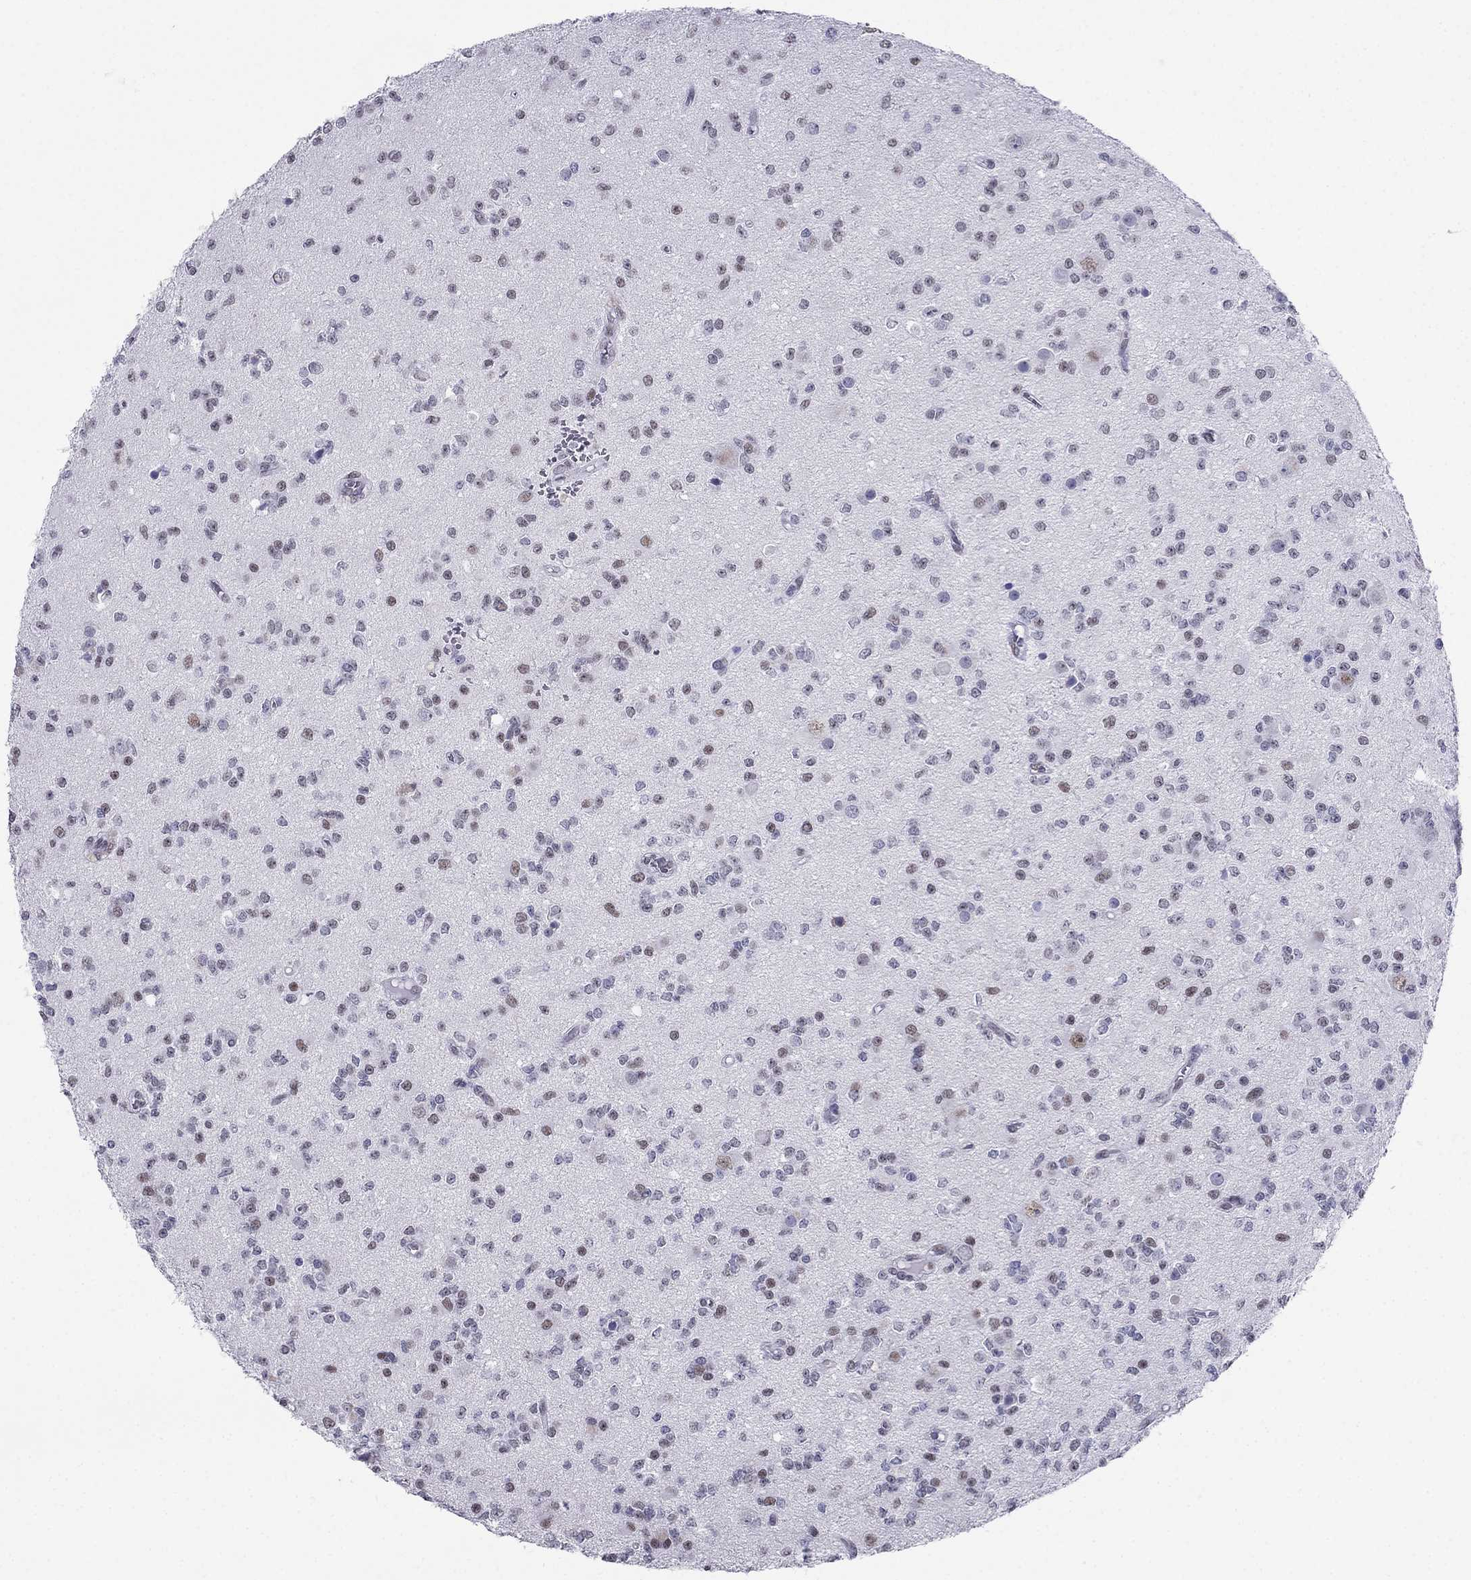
{"staining": {"intensity": "weak", "quantity": "<25%", "location": "nuclear"}, "tissue": "glioma", "cell_type": "Tumor cells", "image_type": "cancer", "snomed": [{"axis": "morphology", "description": "Glioma, malignant, Low grade"}, {"axis": "topography", "description": "Brain"}], "caption": "DAB (3,3'-diaminobenzidine) immunohistochemical staining of human malignant glioma (low-grade) reveals no significant positivity in tumor cells. The staining was performed using DAB (3,3'-diaminobenzidine) to visualize the protein expression in brown, while the nuclei were stained in blue with hematoxylin (Magnification: 20x).", "gene": "PPM1G", "patient": {"sex": "female", "age": 45}}